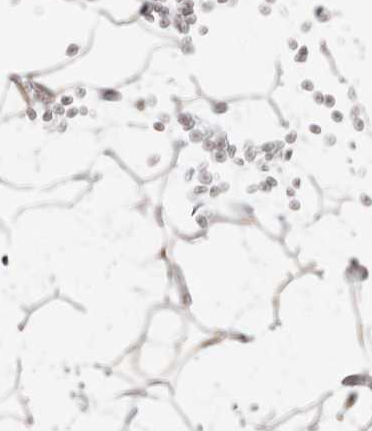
{"staining": {"intensity": "negative", "quantity": "none", "location": "none"}, "tissue": "adipose tissue", "cell_type": "Adipocytes", "image_type": "normal", "snomed": [{"axis": "morphology", "description": "Normal tissue, NOS"}, {"axis": "topography", "description": "Breast"}], "caption": "Immunohistochemical staining of normal adipose tissue exhibits no significant staining in adipocytes.", "gene": "MRPL18", "patient": {"sex": "female", "age": 23}}